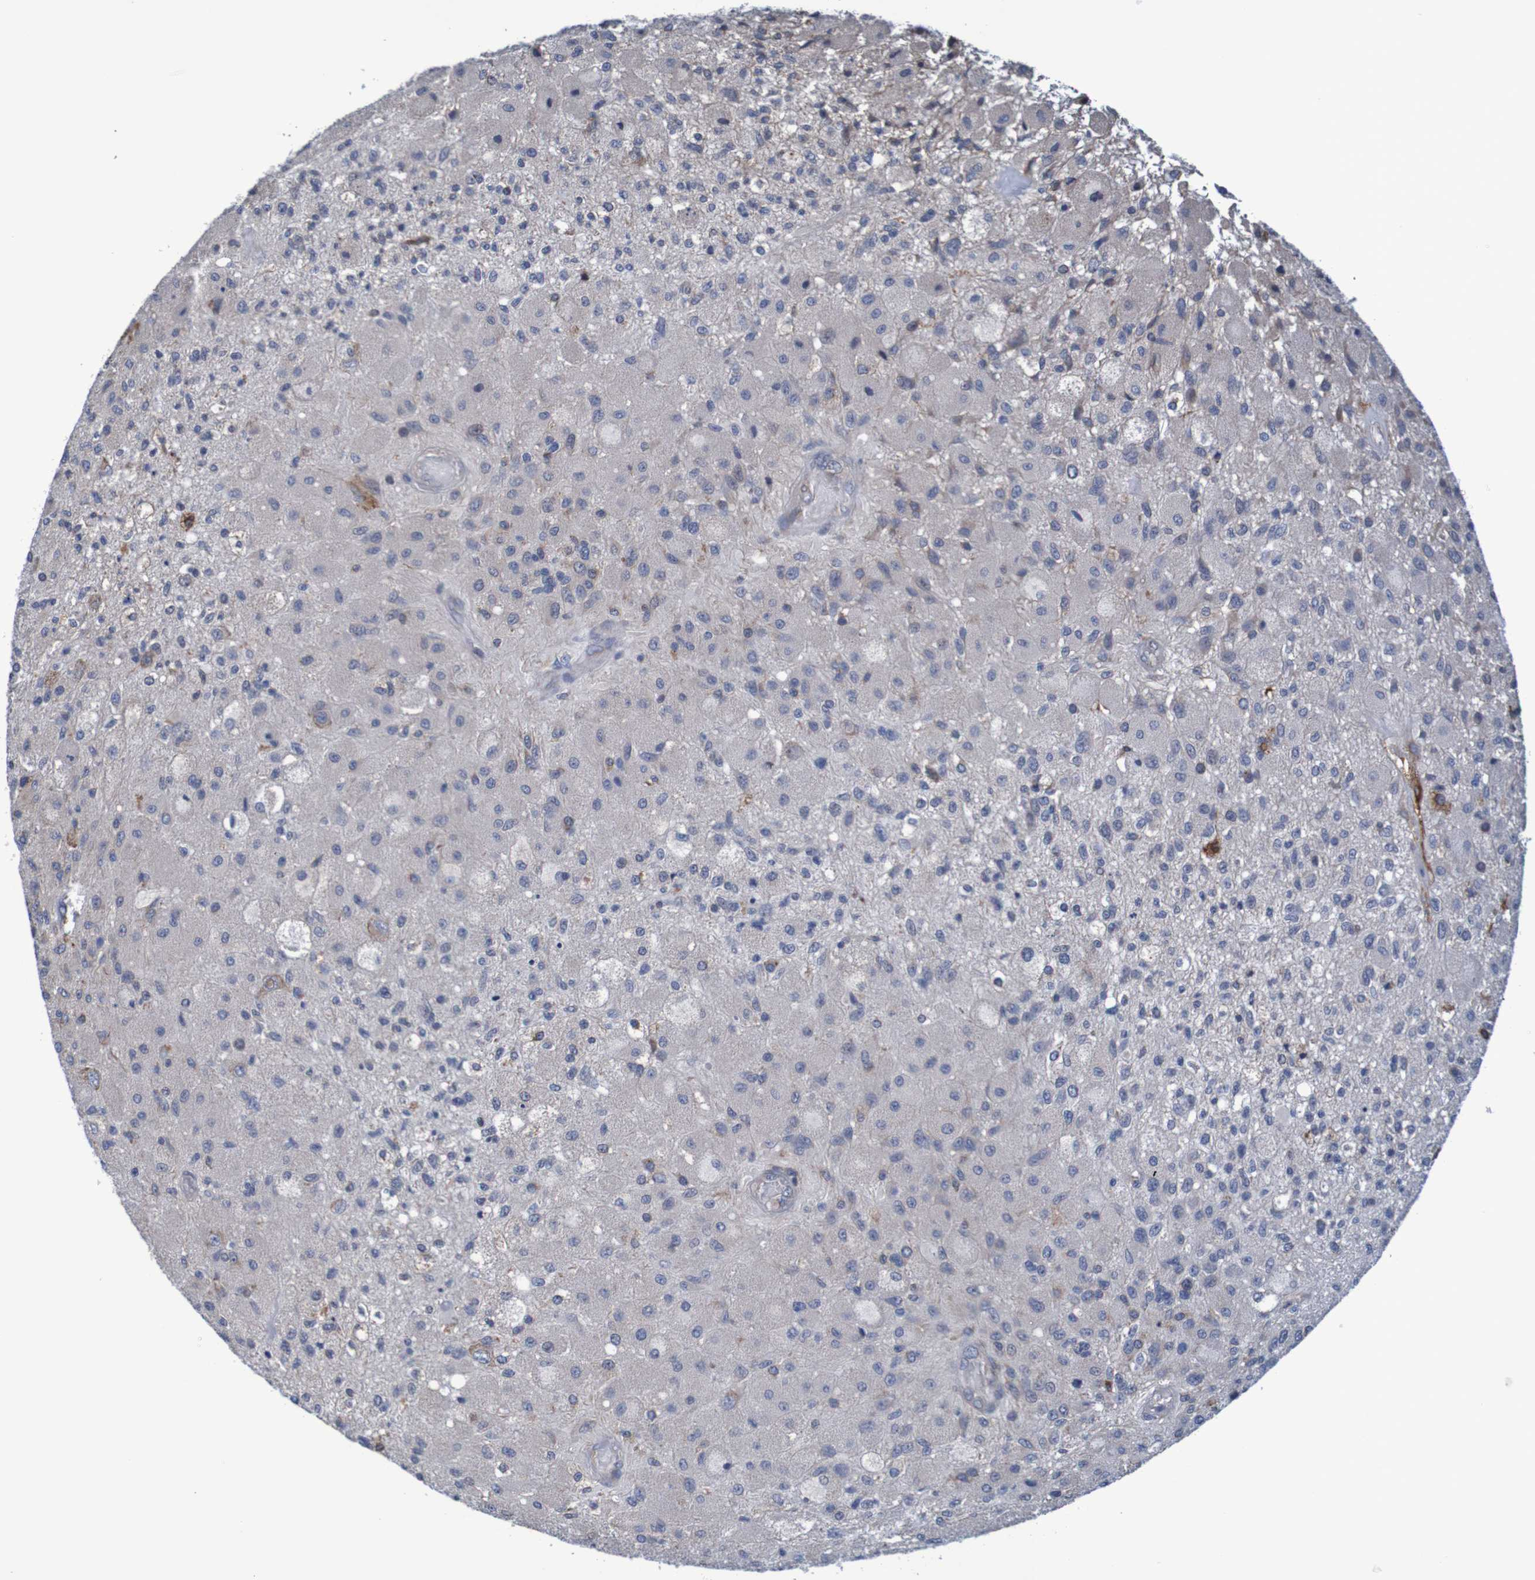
{"staining": {"intensity": "negative", "quantity": "none", "location": "none"}, "tissue": "glioma", "cell_type": "Tumor cells", "image_type": "cancer", "snomed": [{"axis": "morphology", "description": "Normal tissue, NOS"}, {"axis": "morphology", "description": "Glioma, malignant, High grade"}, {"axis": "topography", "description": "Cerebral cortex"}], "caption": "Image shows no protein expression in tumor cells of glioma tissue.", "gene": "CLDN18", "patient": {"sex": "male", "age": 77}}